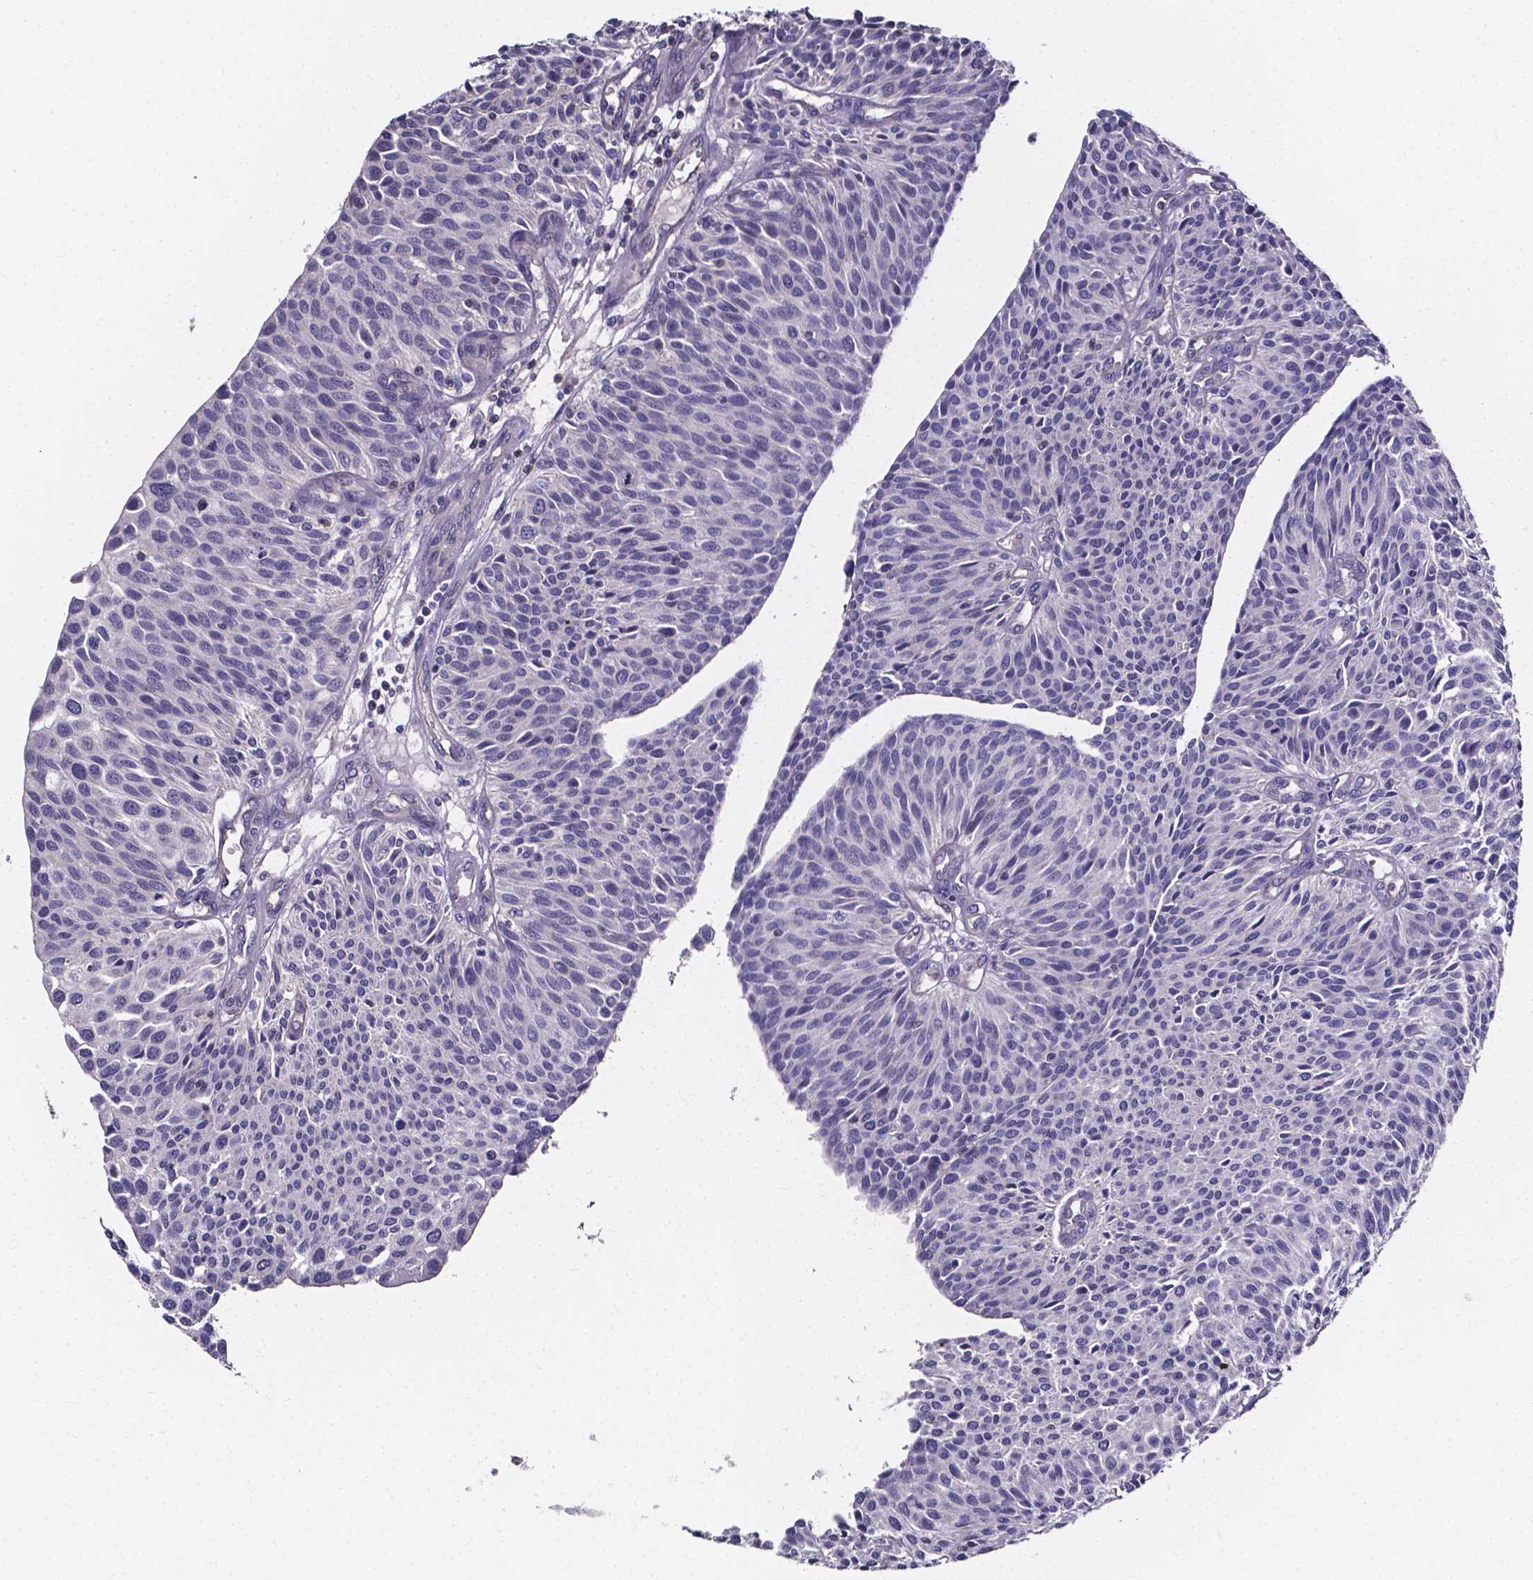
{"staining": {"intensity": "negative", "quantity": "none", "location": "none"}, "tissue": "urothelial cancer", "cell_type": "Tumor cells", "image_type": "cancer", "snomed": [{"axis": "morphology", "description": "Urothelial carcinoma, NOS"}, {"axis": "topography", "description": "Urinary bladder"}], "caption": "The histopathology image demonstrates no staining of tumor cells in urothelial cancer.", "gene": "THEMIS", "patient": {"sex": "male", "age": 55}}